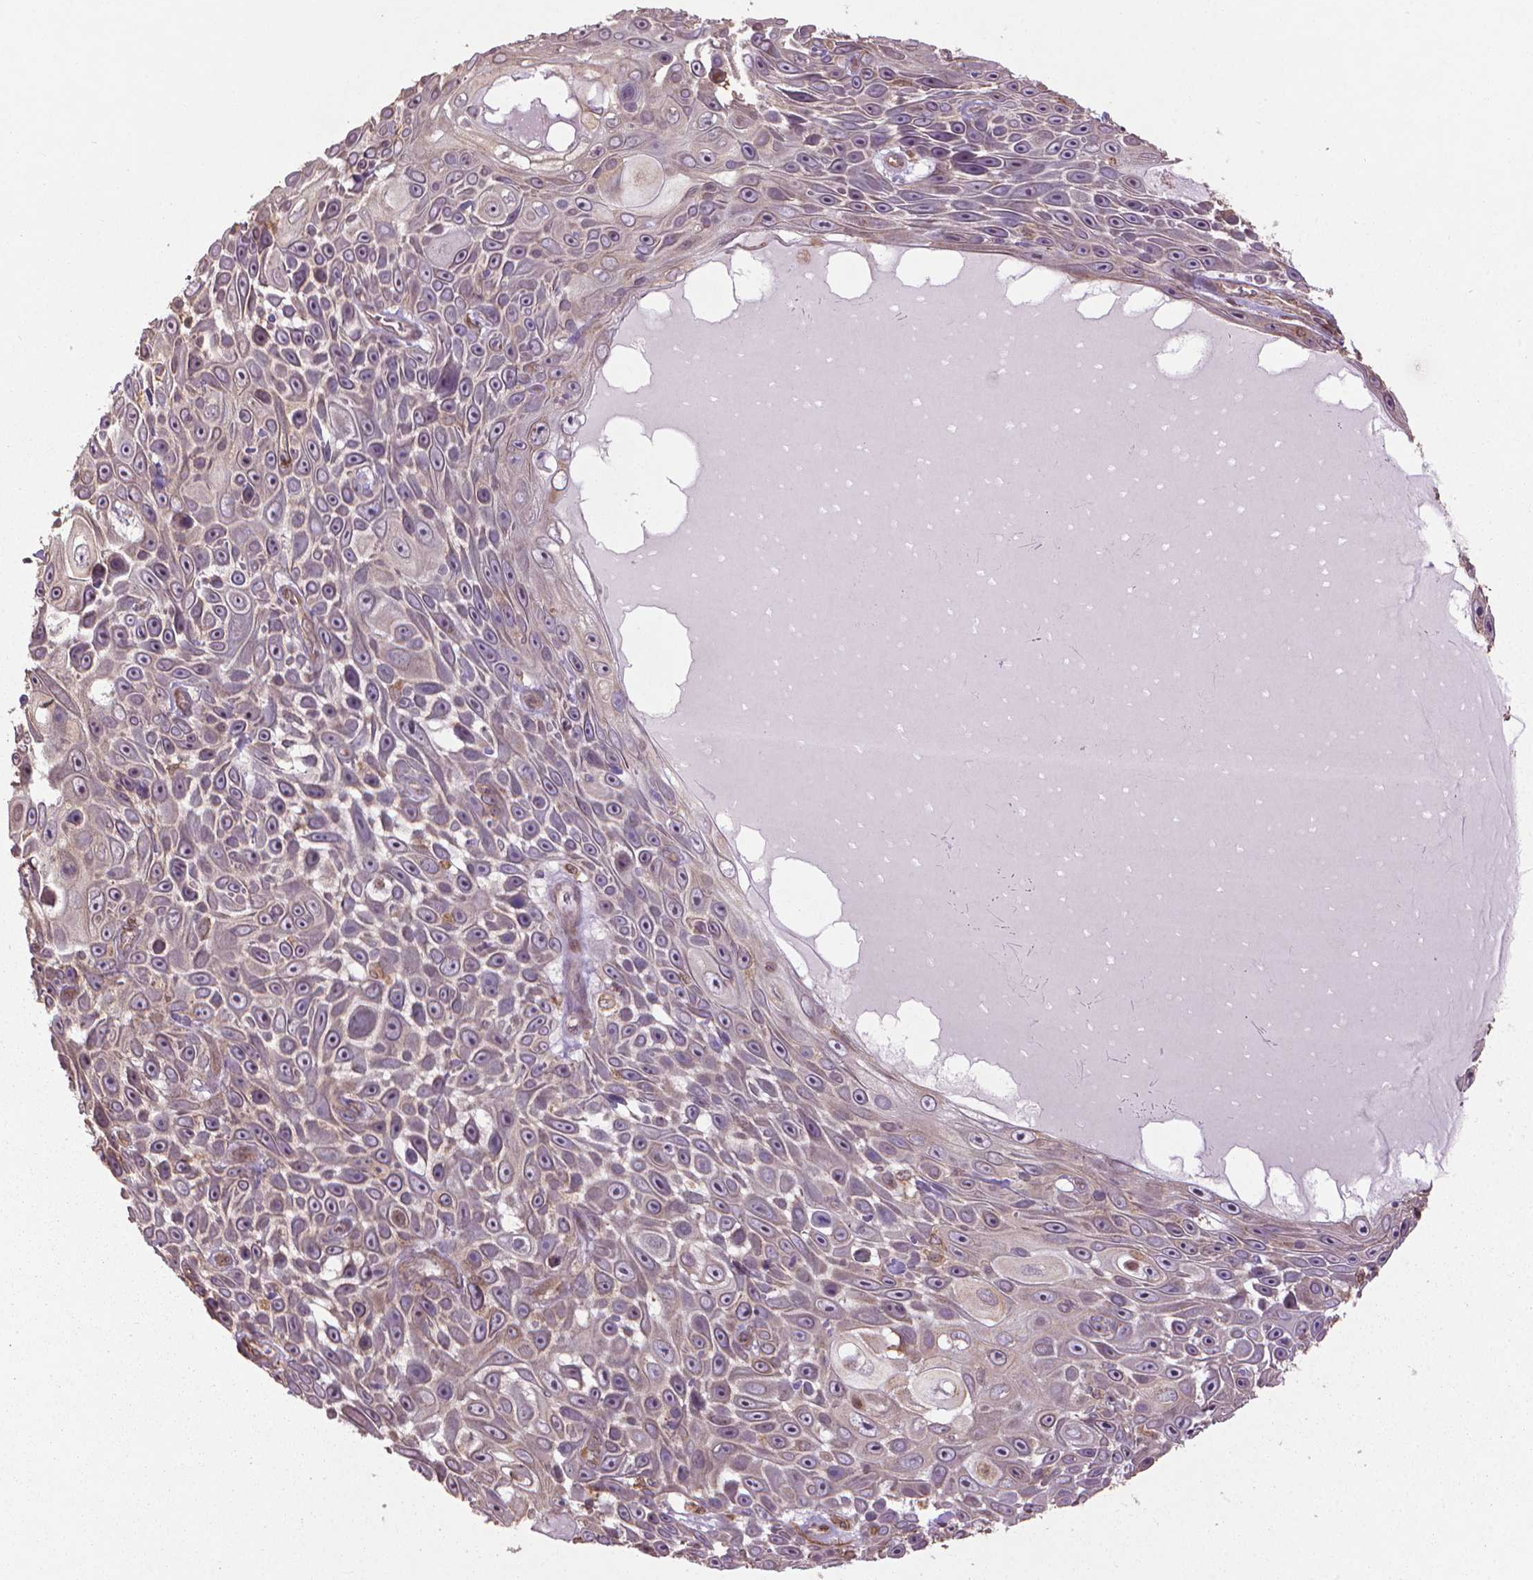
{"staining": {"intensity": "weak", "quantity": "25%-75%", "location": "cytoplasmic/membranous"}, "tissue": "skin cancer", "cell_type": "Tumor cells", "image_type": "cancer", "snomed": [{"axis": "morphology", "description": "Squamous cell carcinoma, NOS"}, {"axis": "topography", "description": "Skin"}], "caption": "Immunohistochemical staining of human skin cancer reveals weak cytoplasmic/membranous protein positivity in about 25%-75% of tumor cells. Using DAB (brown) and hematoxylin (blue) stains, captured at high magnification using brightfield microscopy.", "gene": "GAS1", "patient": {"sex": "male", "age": 82}}